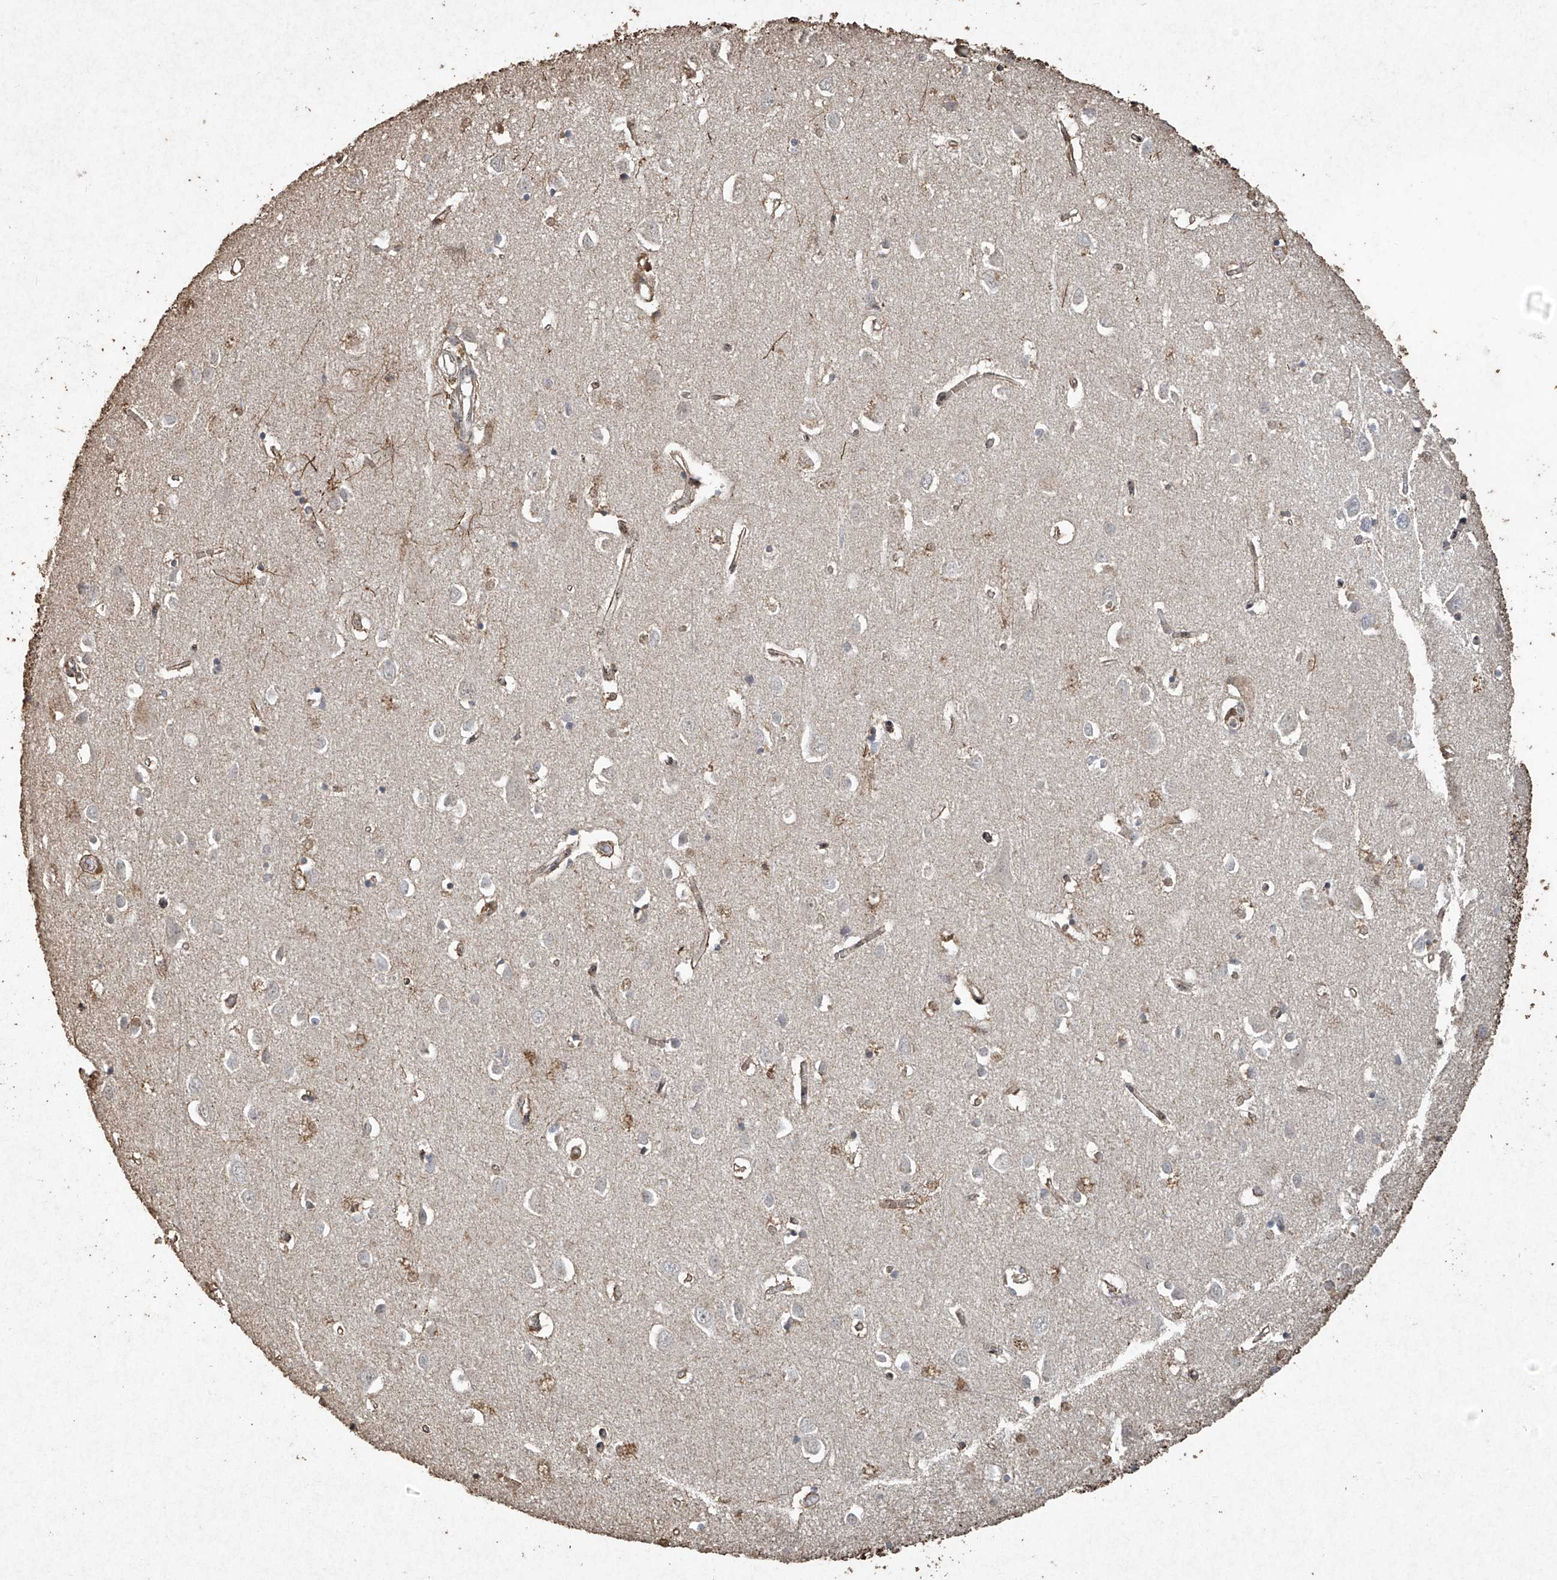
{"staining": {"intensity": "weak", "quantity": ">75%", "location": "cytoplasmic/membranous"}, "tissue": "cerebral cortex", "cell_type": "Endothelial cells", "image_type": "normal", "snomed": [{"axis": "morphology", "description": "Normal tissue, NOS"}, {"axis": "topography", "description": "Cerebral cortex"}], "caption": "Immunohistochemical staining of benign human cerebral cortex reveals weak cytoplasmic/membranous protein expression in about >75% of endothelial cells. Nuclei are stained in blue.", "gene": "ERBB3", "patient": {"sex": "female", "age": 64}}